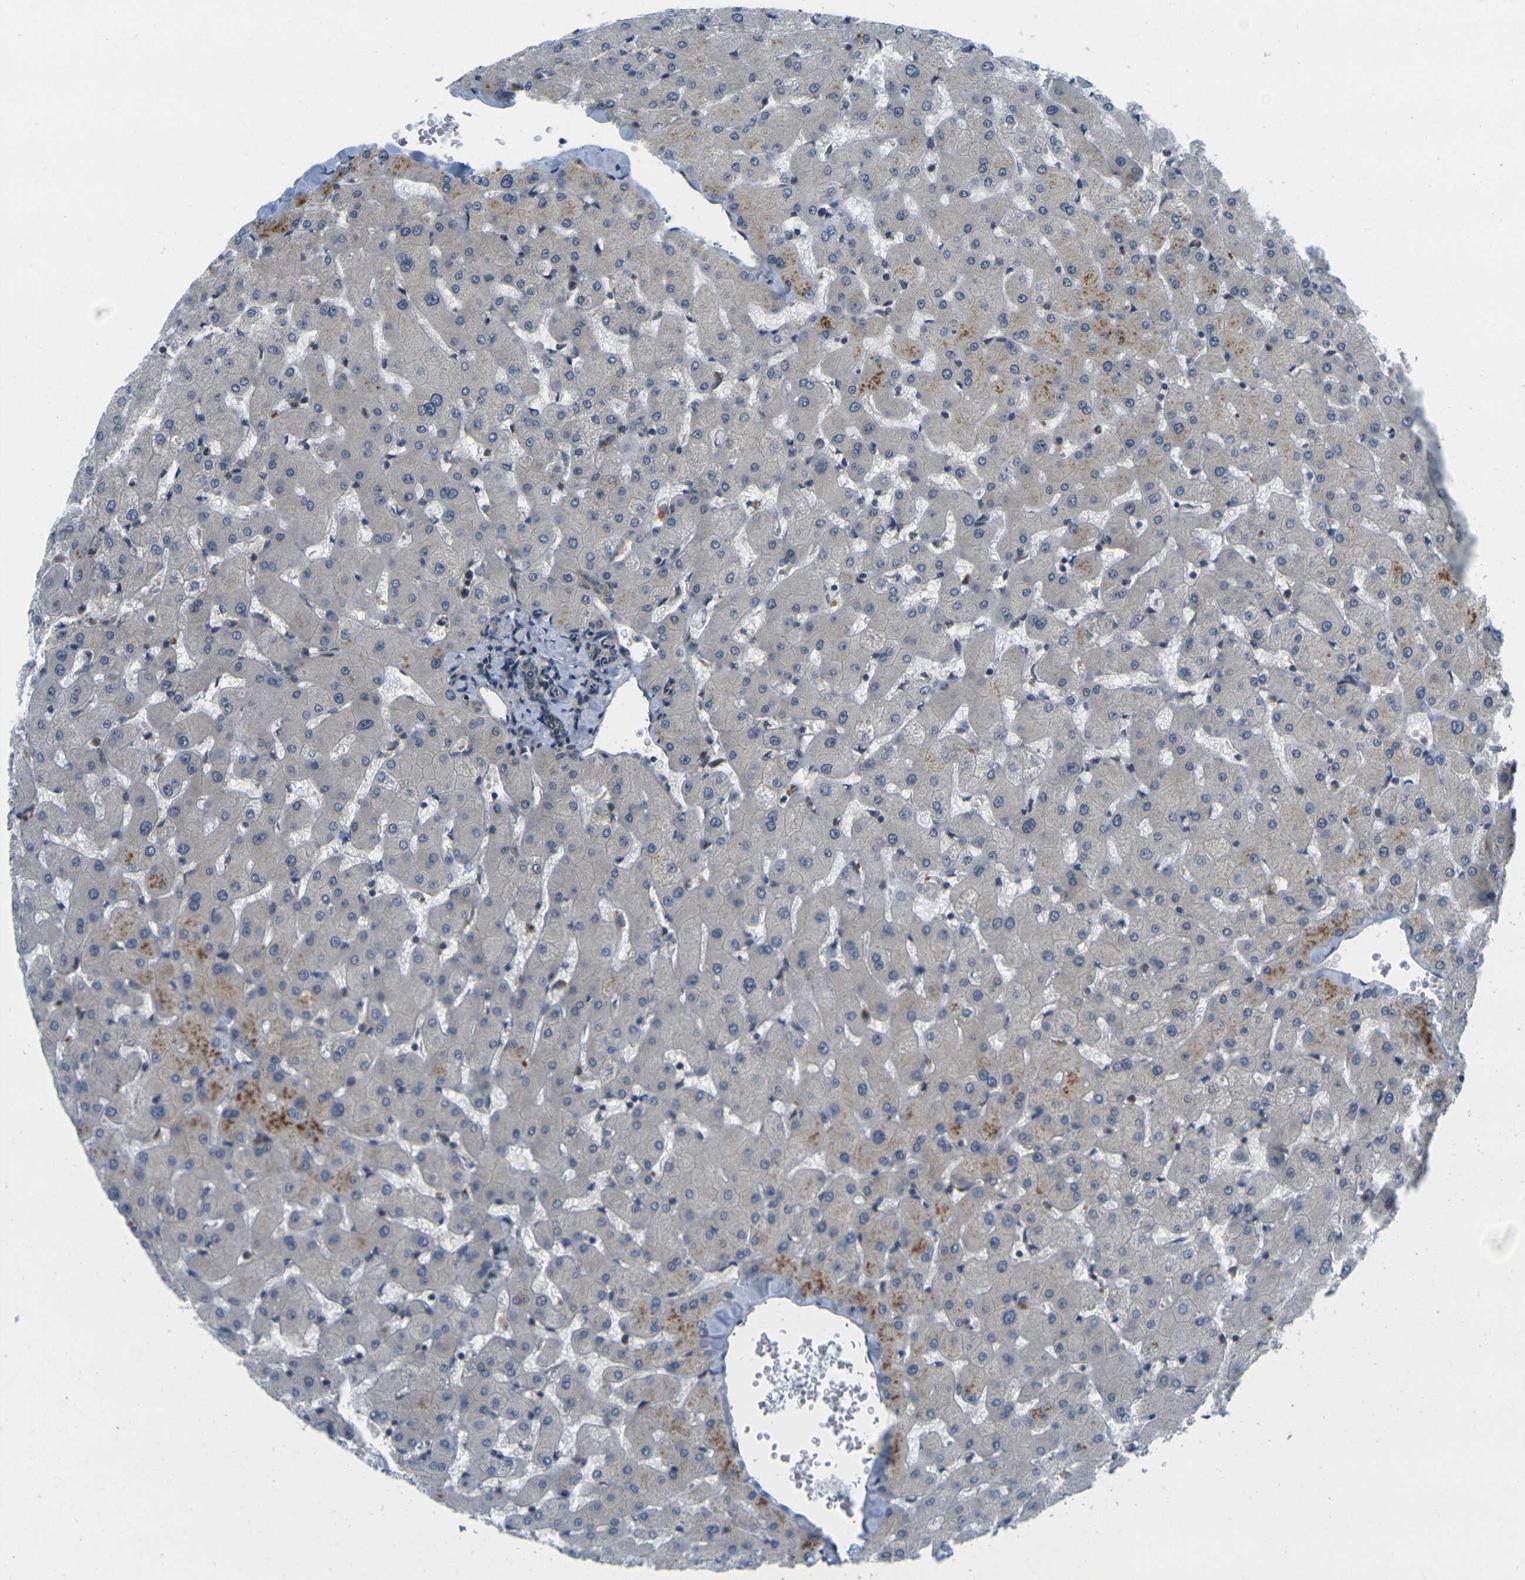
{"staining": {"intensity": "weak", "quantity": "<25%", "location": "cytoplasmic/membranous"}, "tissue": "liver", "cell_type": "Cholangiocytes", "image_type": "normal", "snomed": [{"axis": "morphology", "description": "Normal tissue, NOS"}, {"axis": "topography", "description": "Liver"}], "caption": "Immunohistochemical staining of unremarkable liver displays no significant positivity in cholangiocytes. Nuclei are stained in blue.", "gene": "KCTD10", "patient": {"sex": "female", "age": 63}}